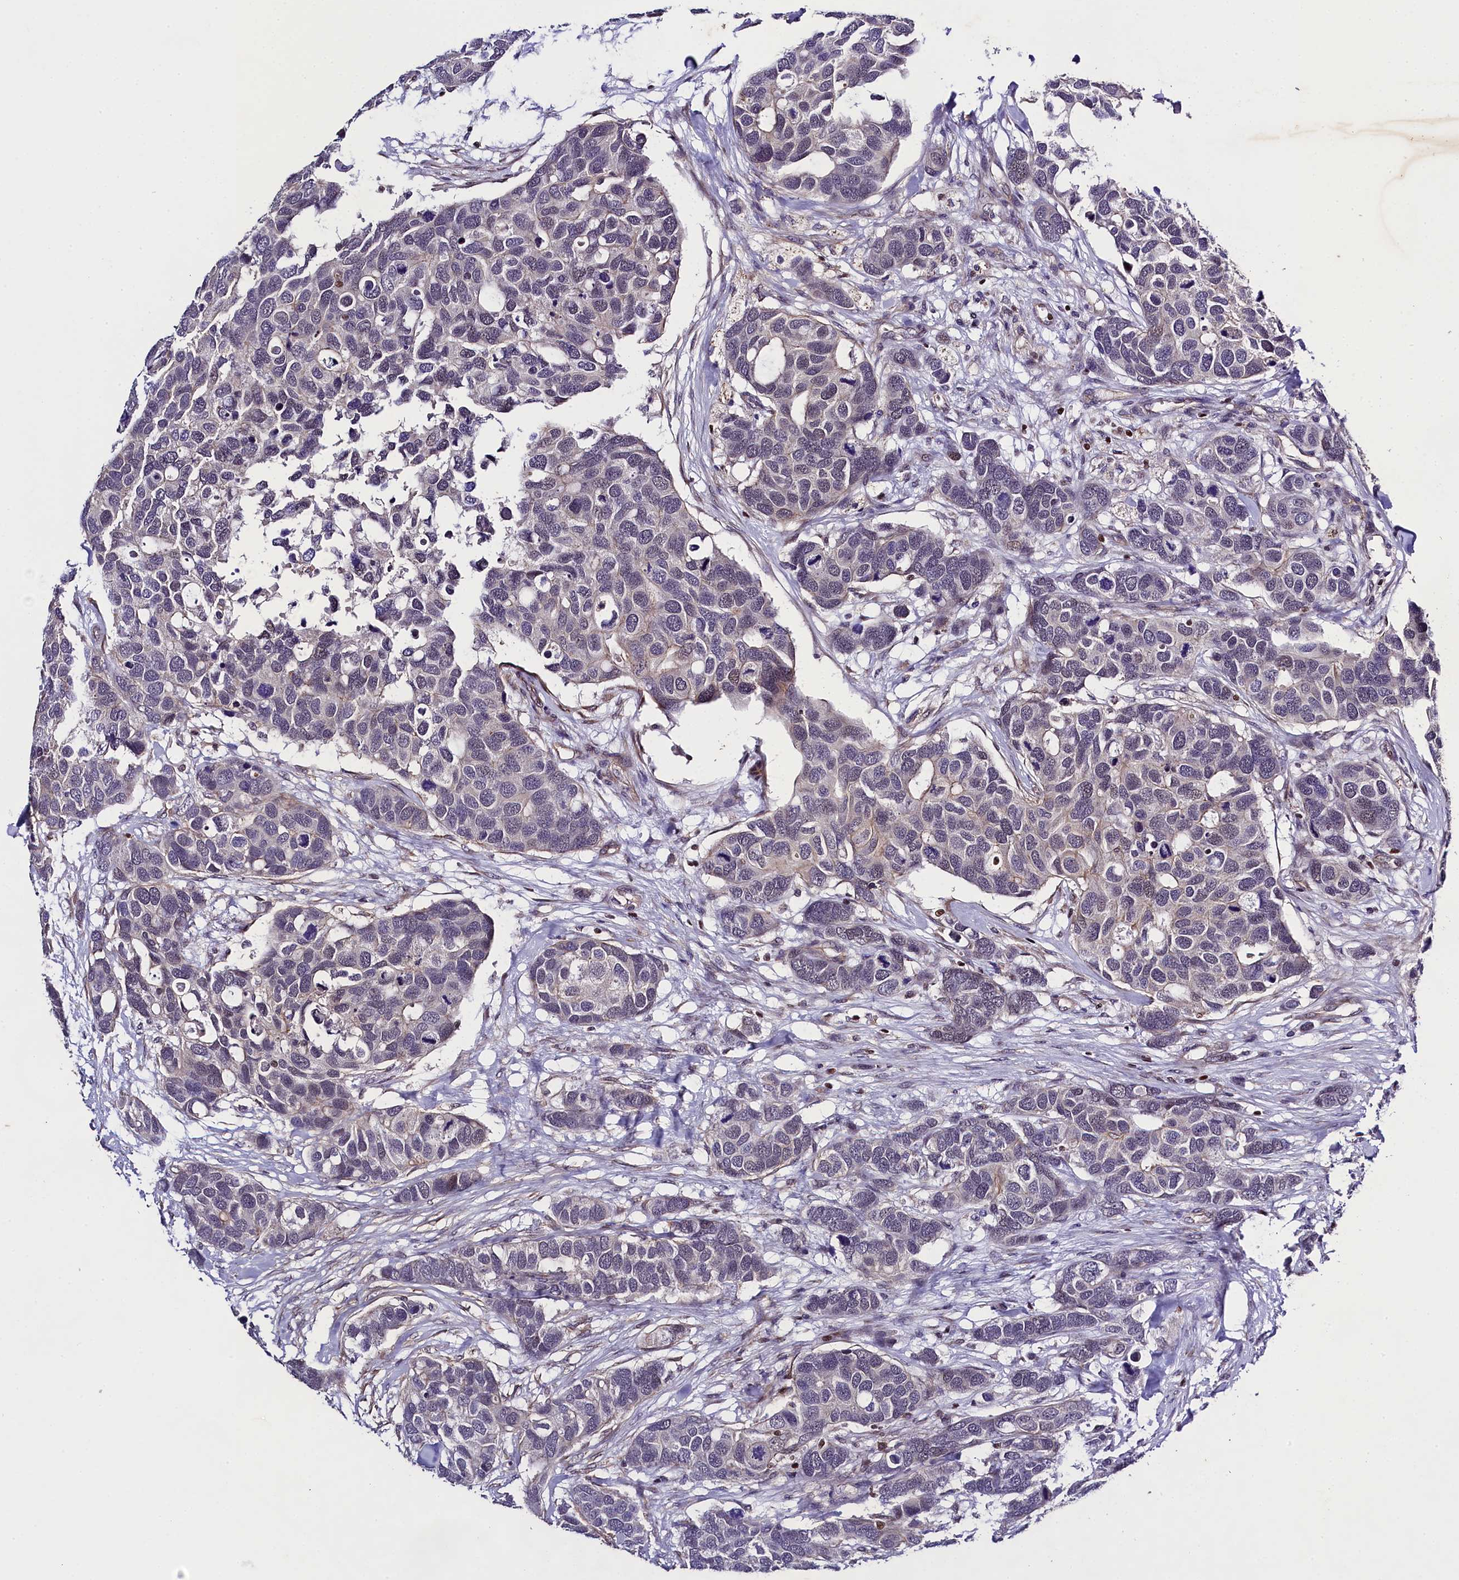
{"staining": {"intensity": "negative", "quantity": "none", "location": "none"}, "tissue": "breast cancer", "cell_type": "Tumor cells", "image_type": "cancer", "snomed": [{"axis": "morphology", "description": "Duct carcinoma"}, {"axis": "topography", "description": "Breast"}], "caption": "There is no significant expression in tumor cells of intraductal carcinoma (breast).", "gene": "SP4", "patient": {"sex": "female", "age": 83}}